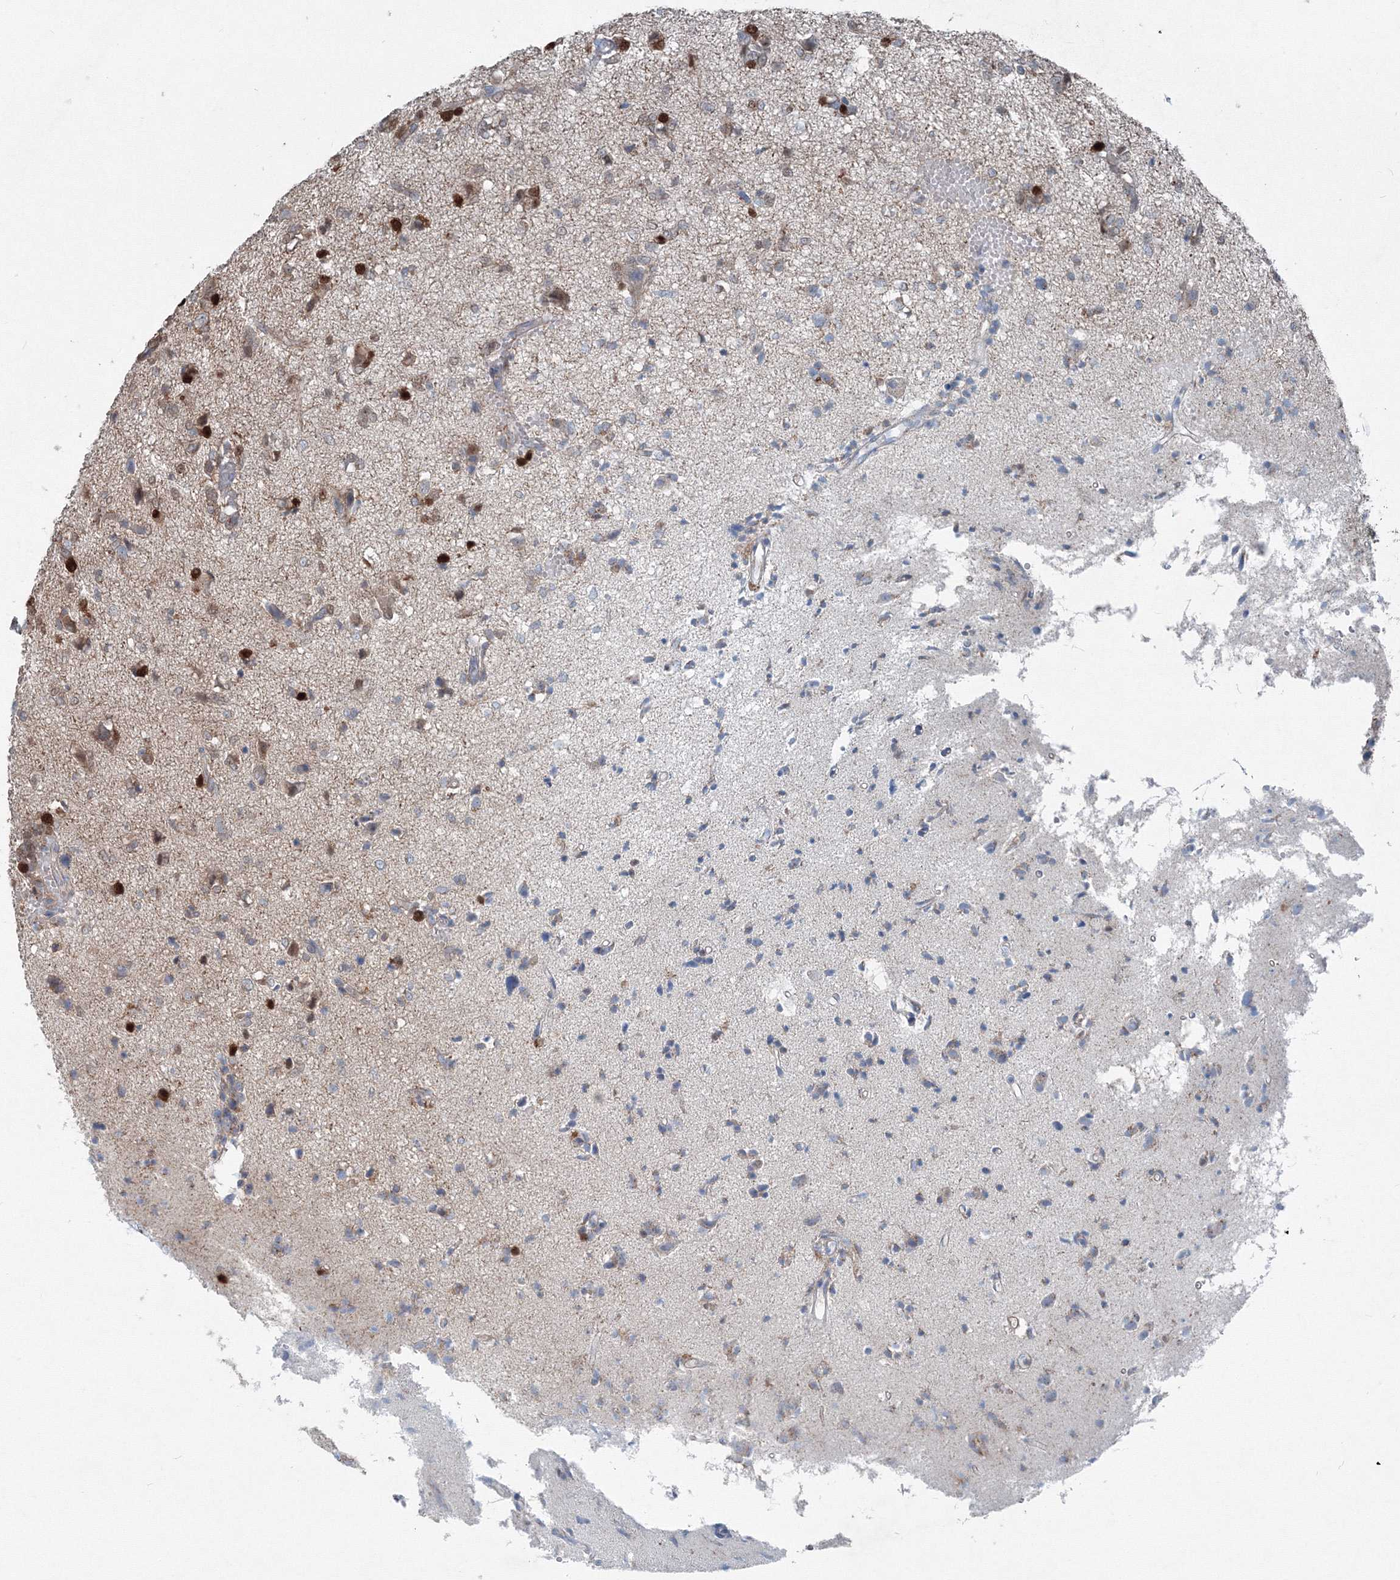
{"staining": {"intensity": "moderate", "quantity": "25%-75%", "location": "cytoplasmic/membranous,nuclear"}, "tissue": "glioma", "cell_type": "Tumor cells", "image_type": "cancer", "snomed": [{"axis": "morphology", "description": "Glioma, malignant, High grade"}, {"axis": "topography", "description": "Brain"}], "caption": "Immunohistochemistry (IHC) of human glioma exhibits medium levels of moderate cytoplasmic/membranous and nuclear staining in approximately 25%-75% of tumor cells.", "gene": "TPRKB", "patient": {"sex": "female", "age": 59}}